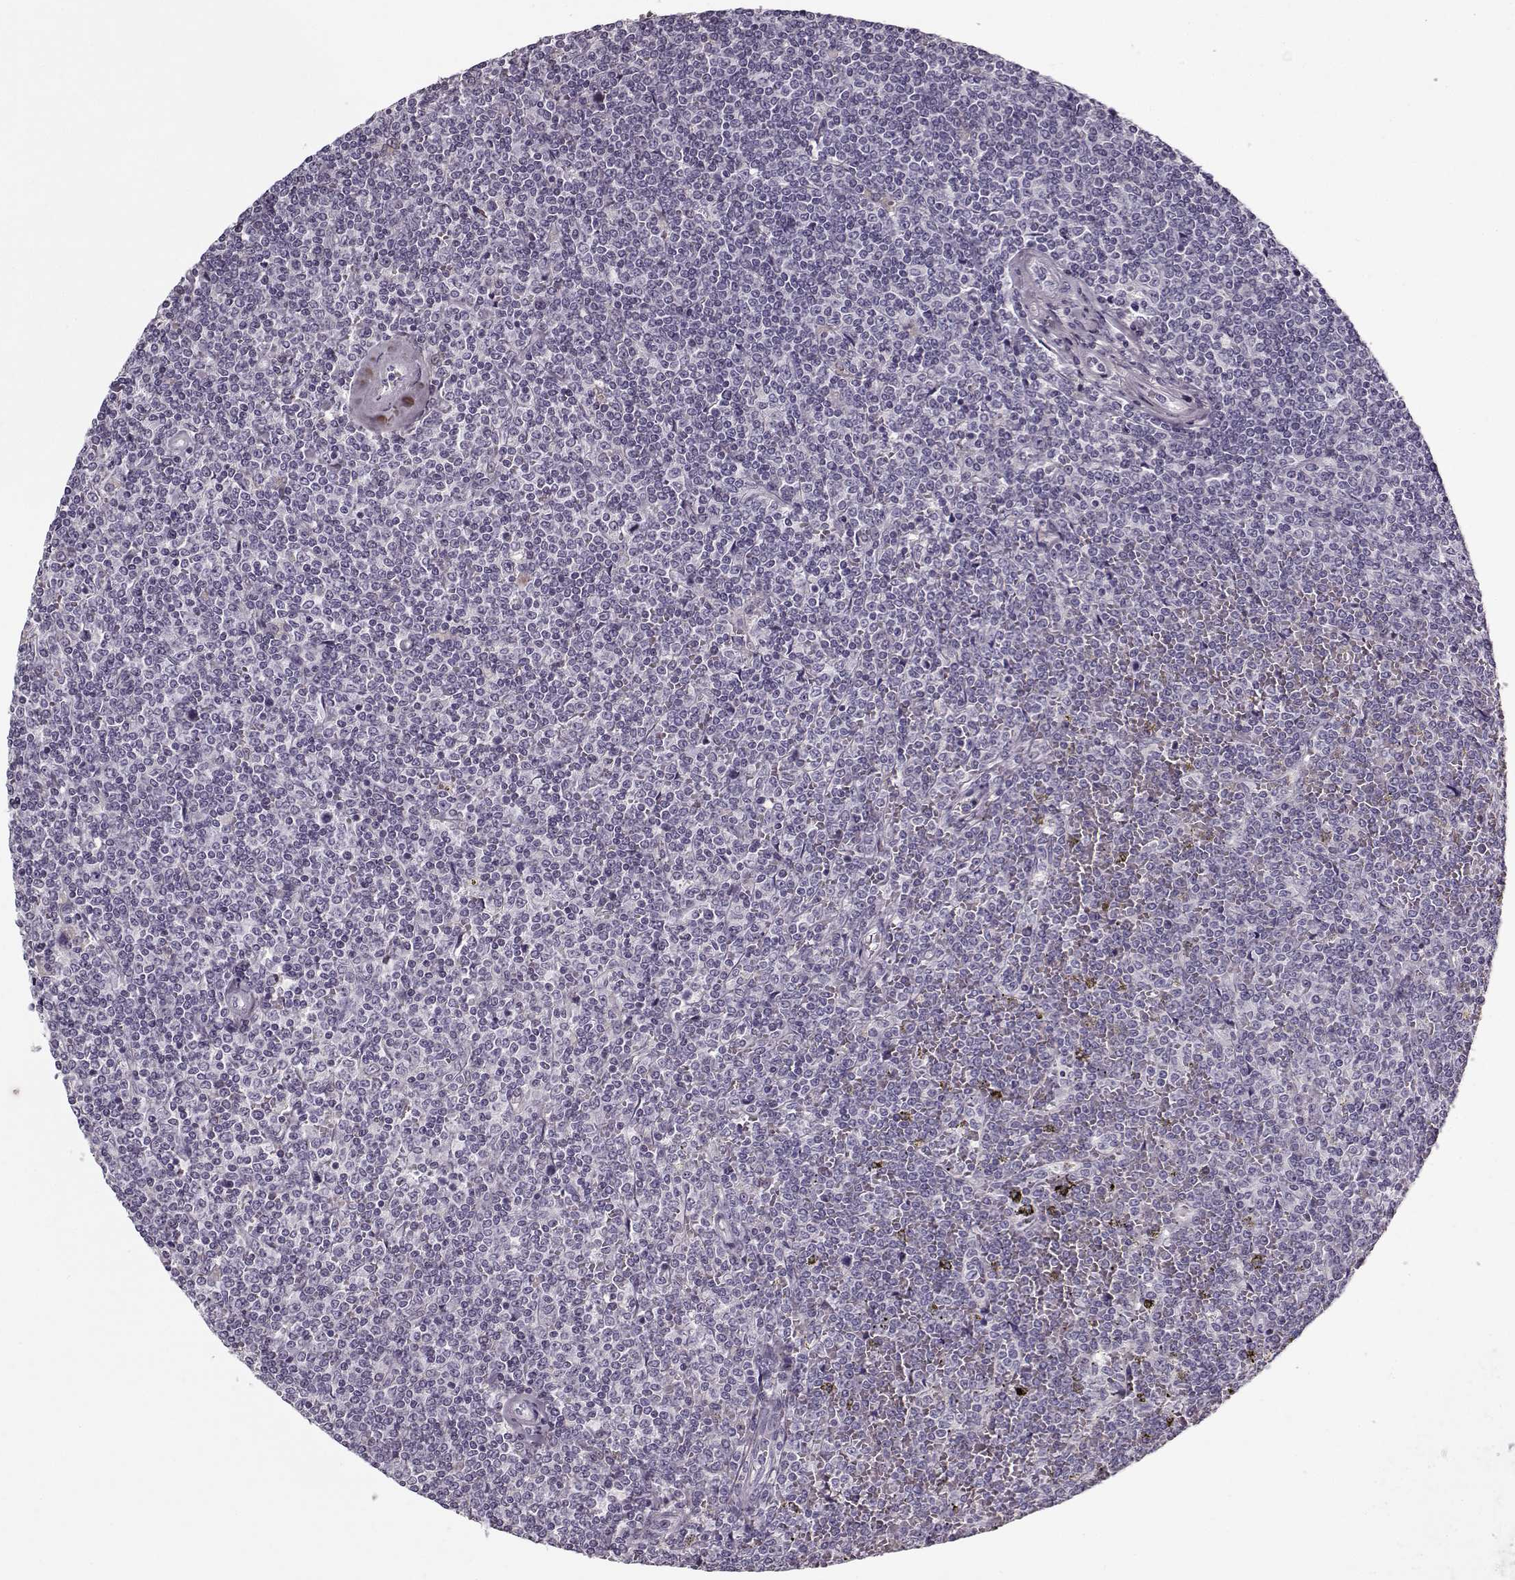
{"staining": {"intensity": "negative", "quantity": "none", "location": "none"}, "tissue": "lymphoma", "cell_type": "Tumor cells", "image_type": "cancer", "snomed": [{"axis": "morphology", "description": "Malignant lymphoma, non-Hodgkin's type, Low grade"}, {"axis": "topography", "description": "Spleen"}], "caption": "Immunohistochemical staining of human low-grade malignant lymphoma, non-Hodgkin's type exhibits no significant positivity in tumor cells.", "gene": "LUM", "patient": {"sex": "female", "age": 19}}